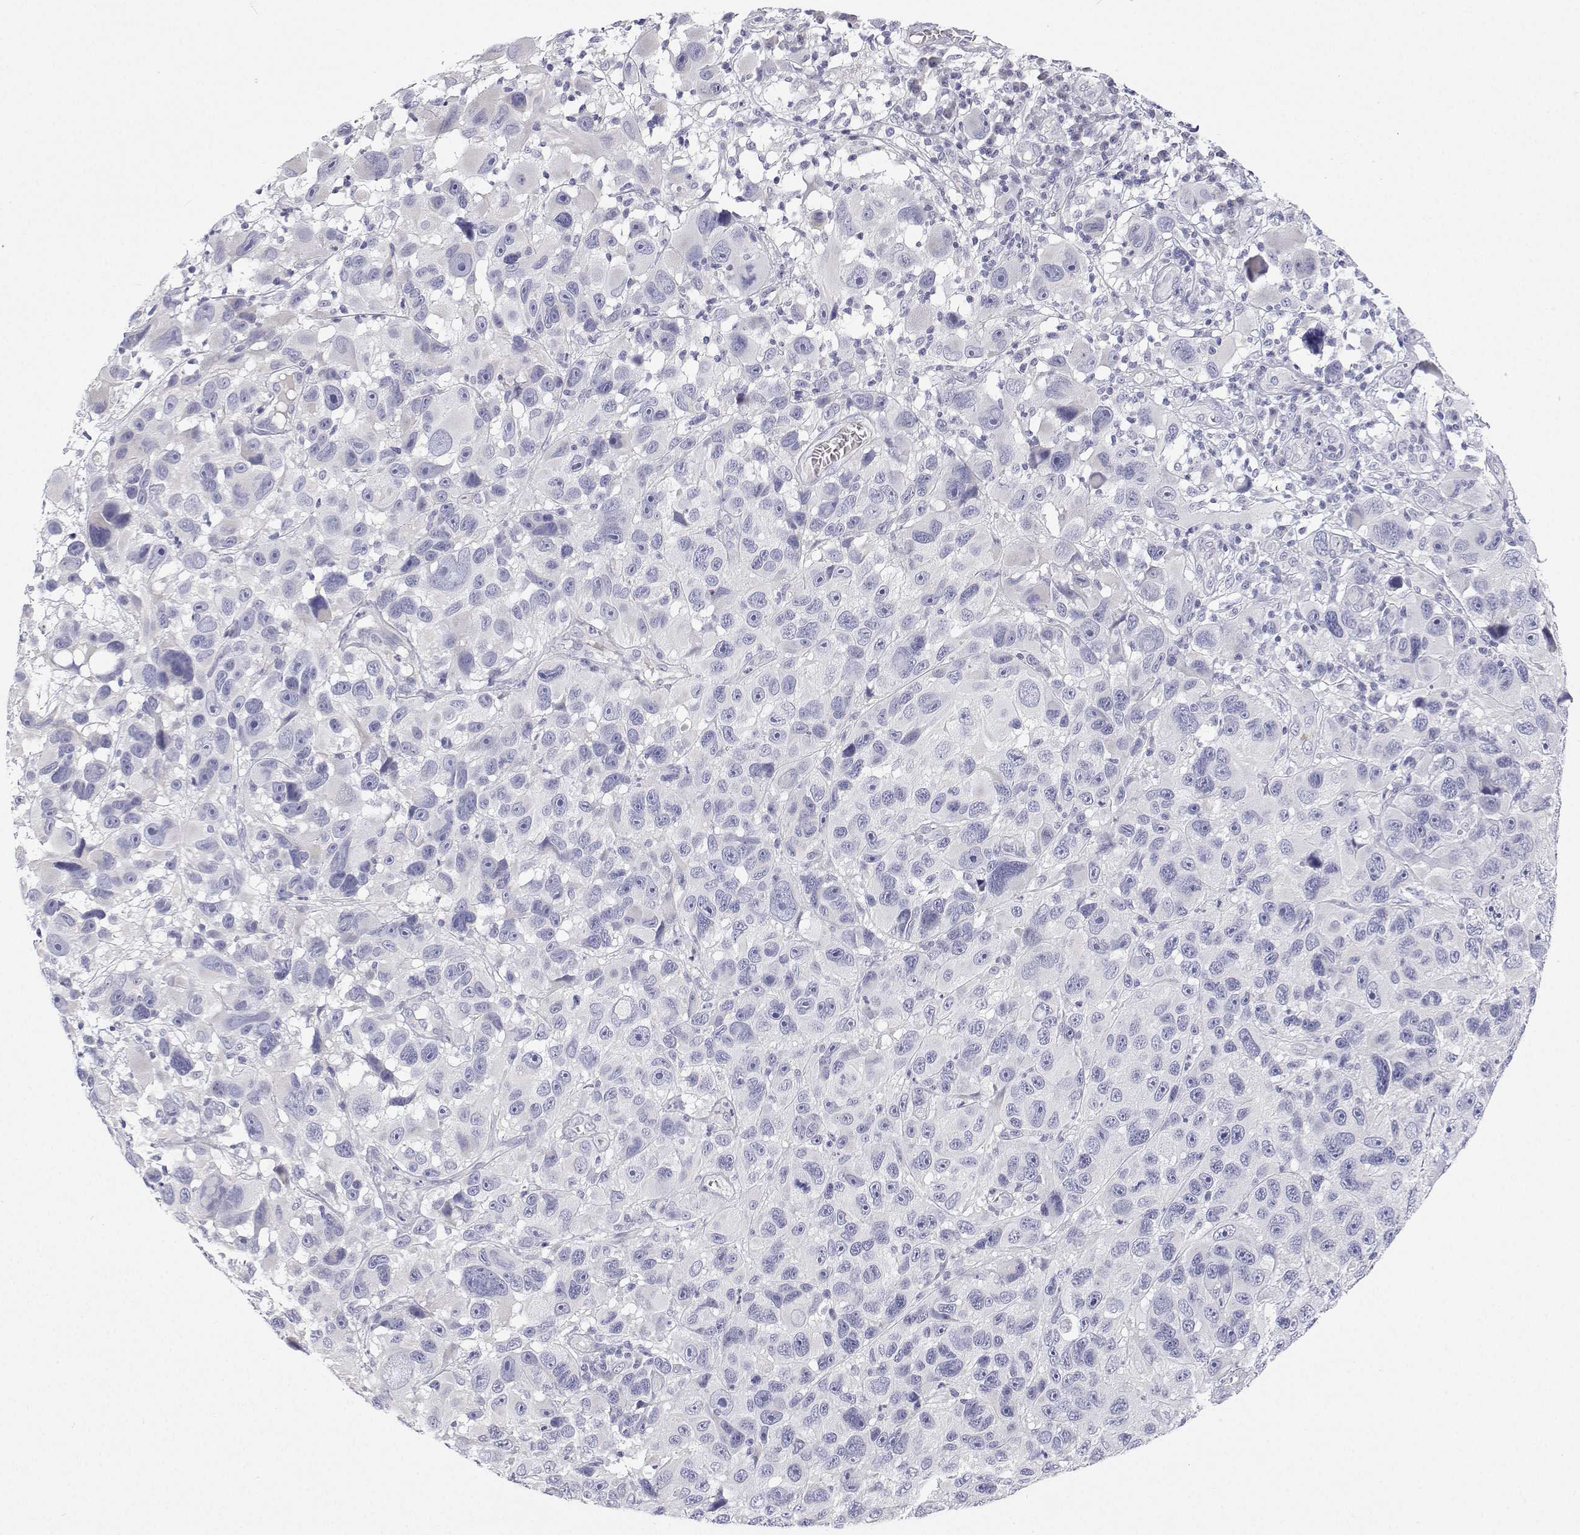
{"staining": {"intensity": "negative", "quantity": "none", "location": "none"}, "tissue": "melanoma", "cell_type": "Tumor cells", "image_type": "cancer", "snomed": [{"axis": "morphology", "description": "Malignant melanoma, NOS"}, {"axis": "topography", "description": "Skin"}], "caption": "The immunohistochemistry photomicrograph has no significant staining in tumor cells of malignant melanoma tissue.", "gene": "ANKRD65", "patient": {"sex": "male", "age": 53}}